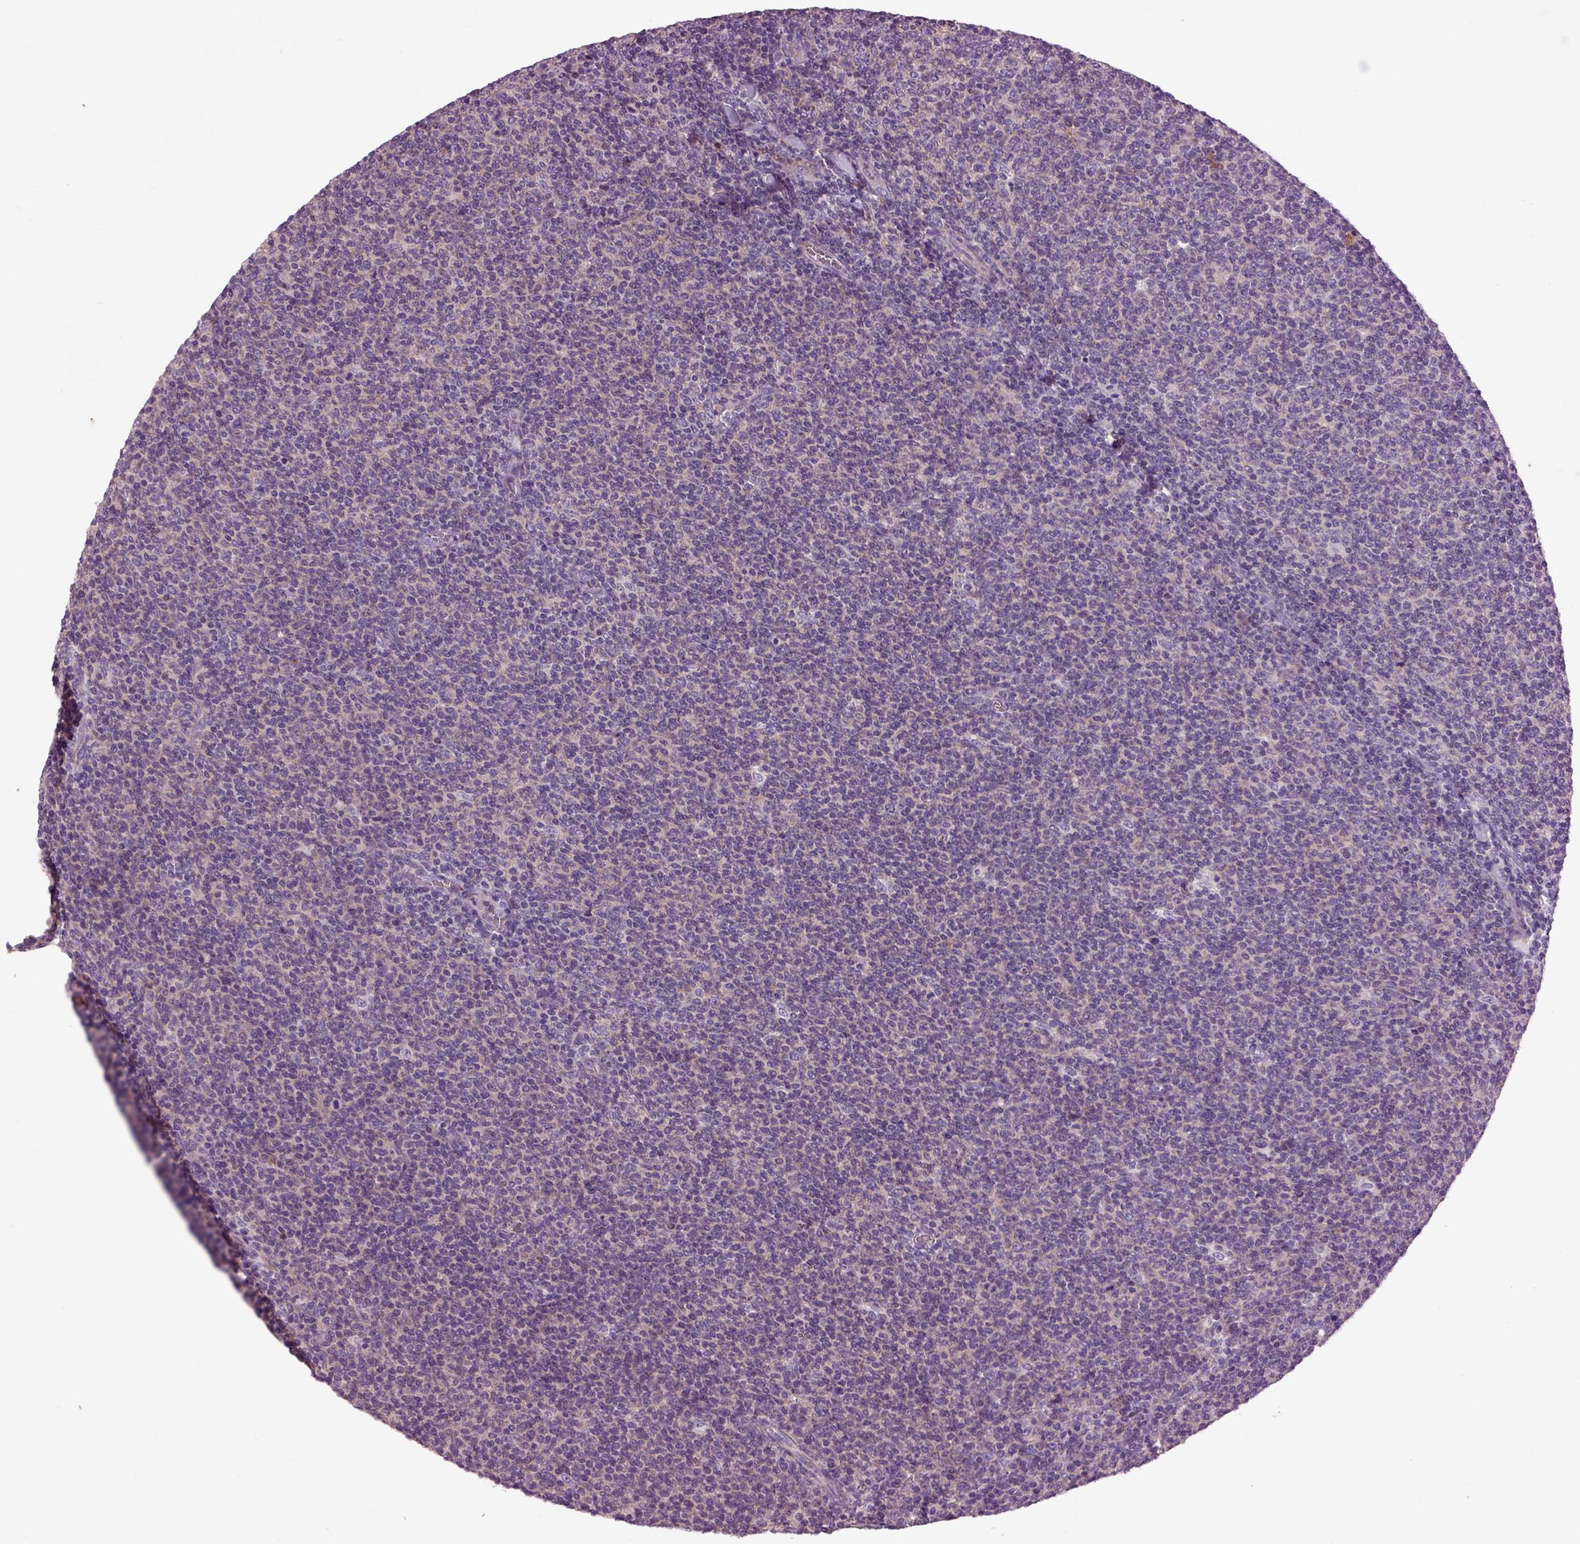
{"staining": {"intensity": "negative", "quantity": "none", "location": "none"}, "tissue": "lymphoma", "cell_type": "Tumor cells", "image_type": "cancer", "snomed": [{"axis": "morphology", "description": "Malignant lymphoma, non-Hodgkin's type, Low grade"}, {"axis": "topography", "description": "Lymph node"}], "caption": "High magnification brightfield microscopy of malignant lymphoma, non-Hodgkin's type (low-grade) stained with DAB (3,3'-diaminobenzidine) (brown) and counterstained with hematoxylin (blue): tumor cells show no significant positivity.", "gene": "SPON1", "patient": {"sex": "male", "age": 52}}